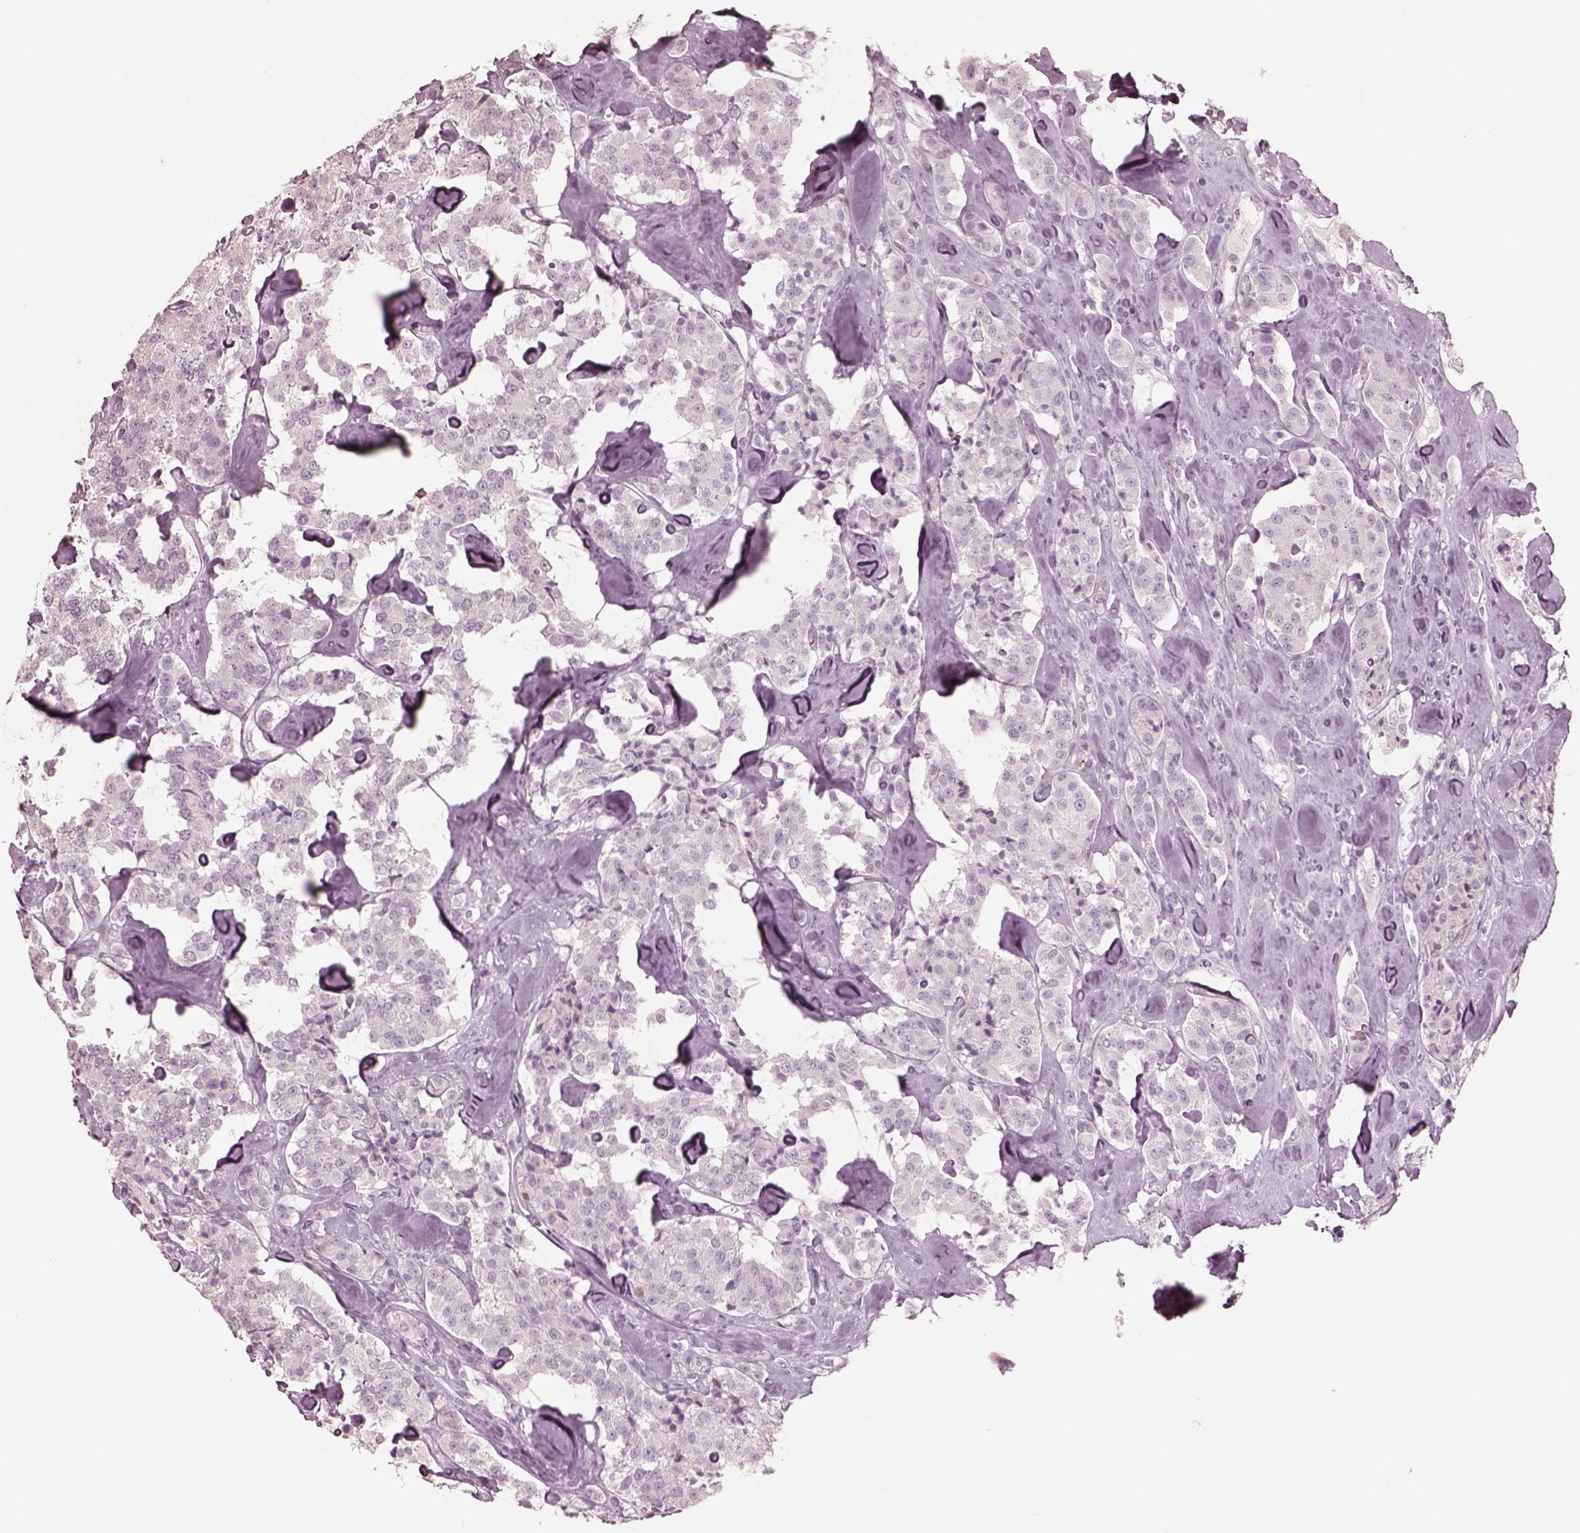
{"staining": {"intensity": "negative", "quantity": "none", "location": "none"}, "tissue": "carcinoid", "cell_type": "Tumor cells", "image_type": "cancer", "snomed": [{"axis": "morphology", "description": "Carcinoid, malignant, NOS"}, {"axis": "topography", "description": "Pancreas"}], "caption": "Immunohistochemistry (IHC) of carcinoid exhibits no staining in tumor cells.", "gene": "PDCD1", "patient": {"sex": "male", "age": 41}}